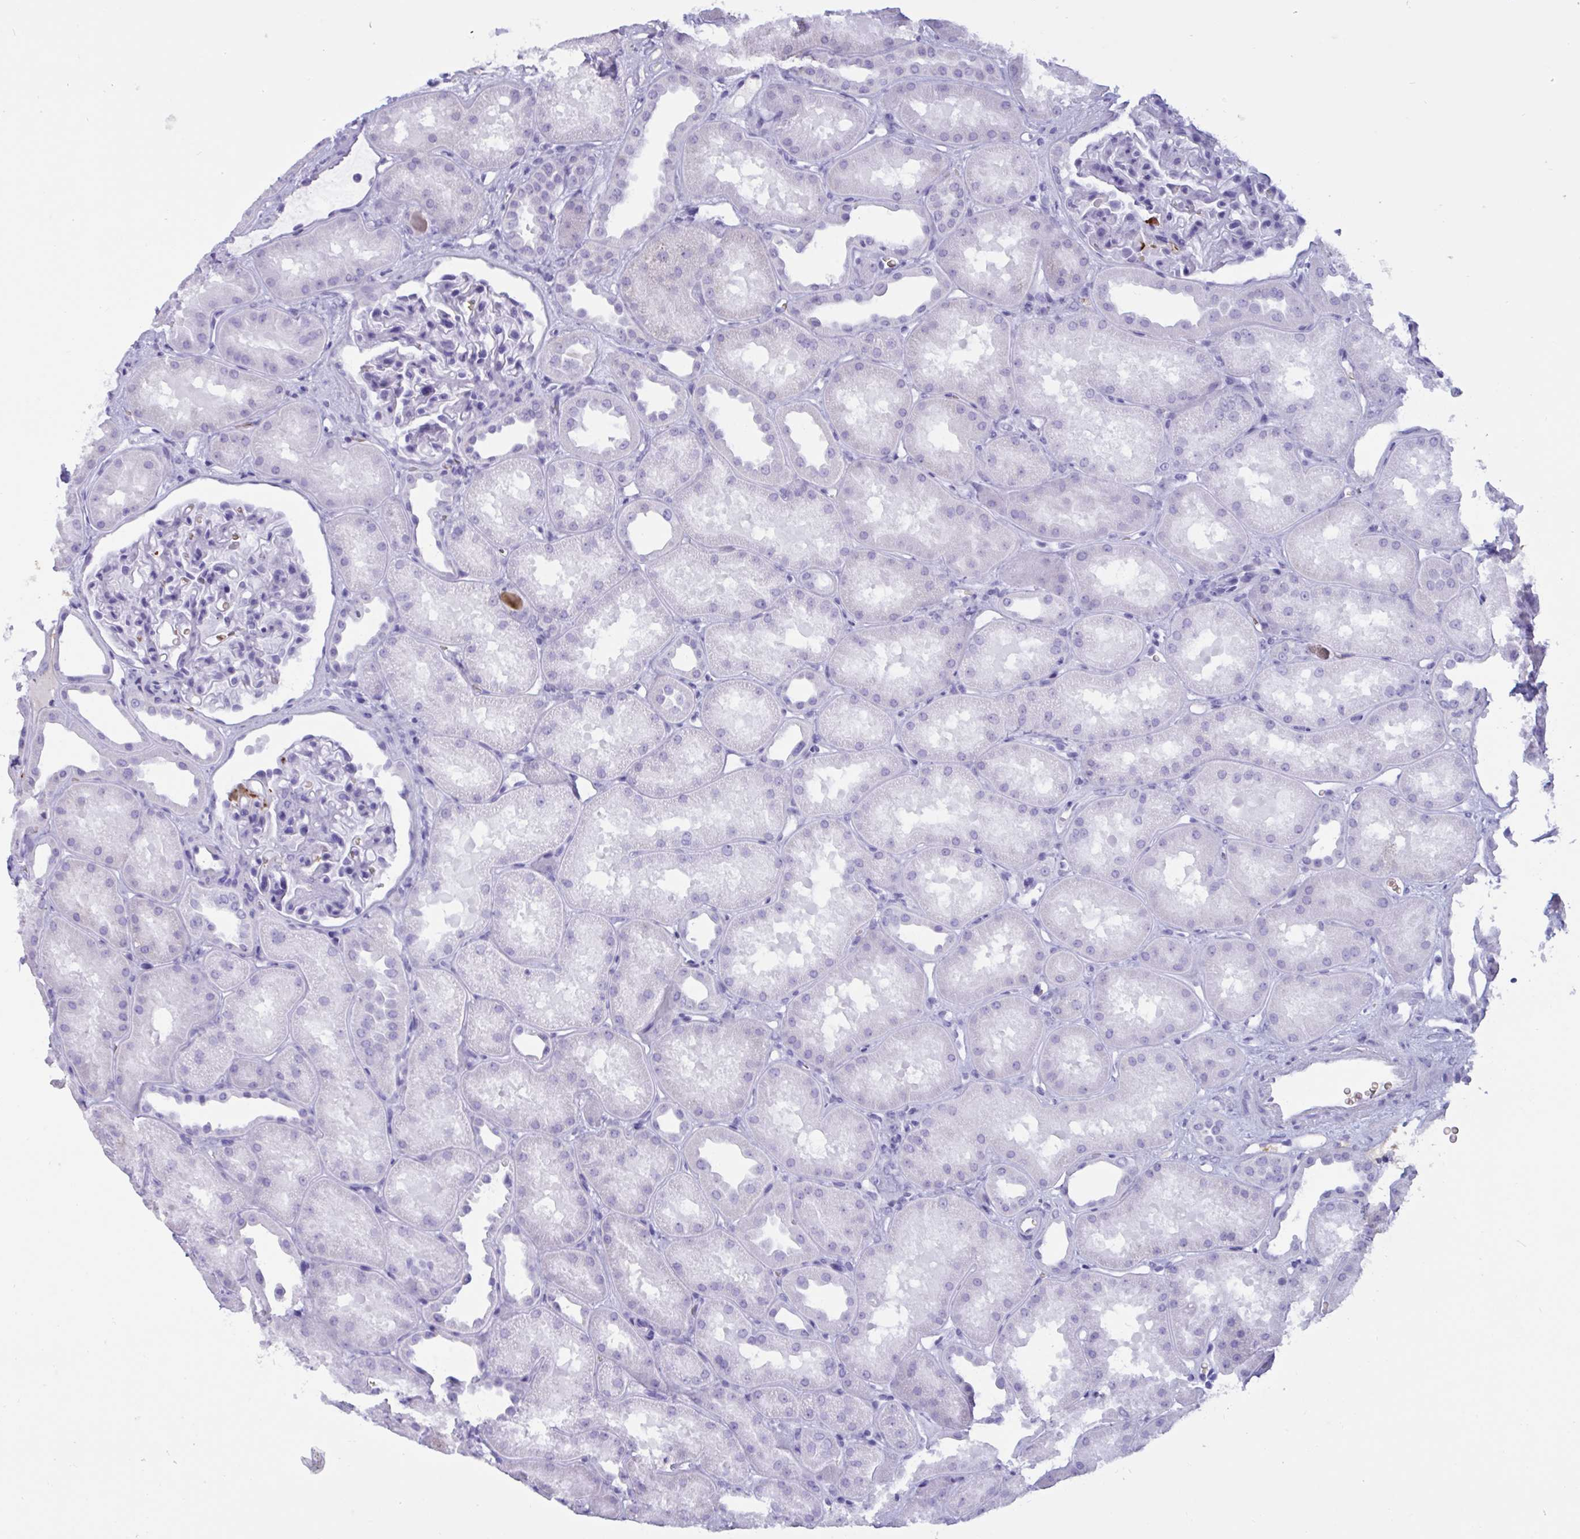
{"staining": {"intensity": "negative", "quantity": "none", "location": "none"}, "tissue": "kidney", "cell_type": "Cells in glomeruli", "image_type": "normal", "snomed": [{"axis": "morphology", "description": "Normal tissue, NOS"}, {"axis": "topography", "description": "Kidney"}], "caption": "This is an IHC micrograph of benign human kidney. There is no positivity in cells in glomeruli.", "gene": "SLC2A1", "patient": {"sex": "male", "age": 61}}